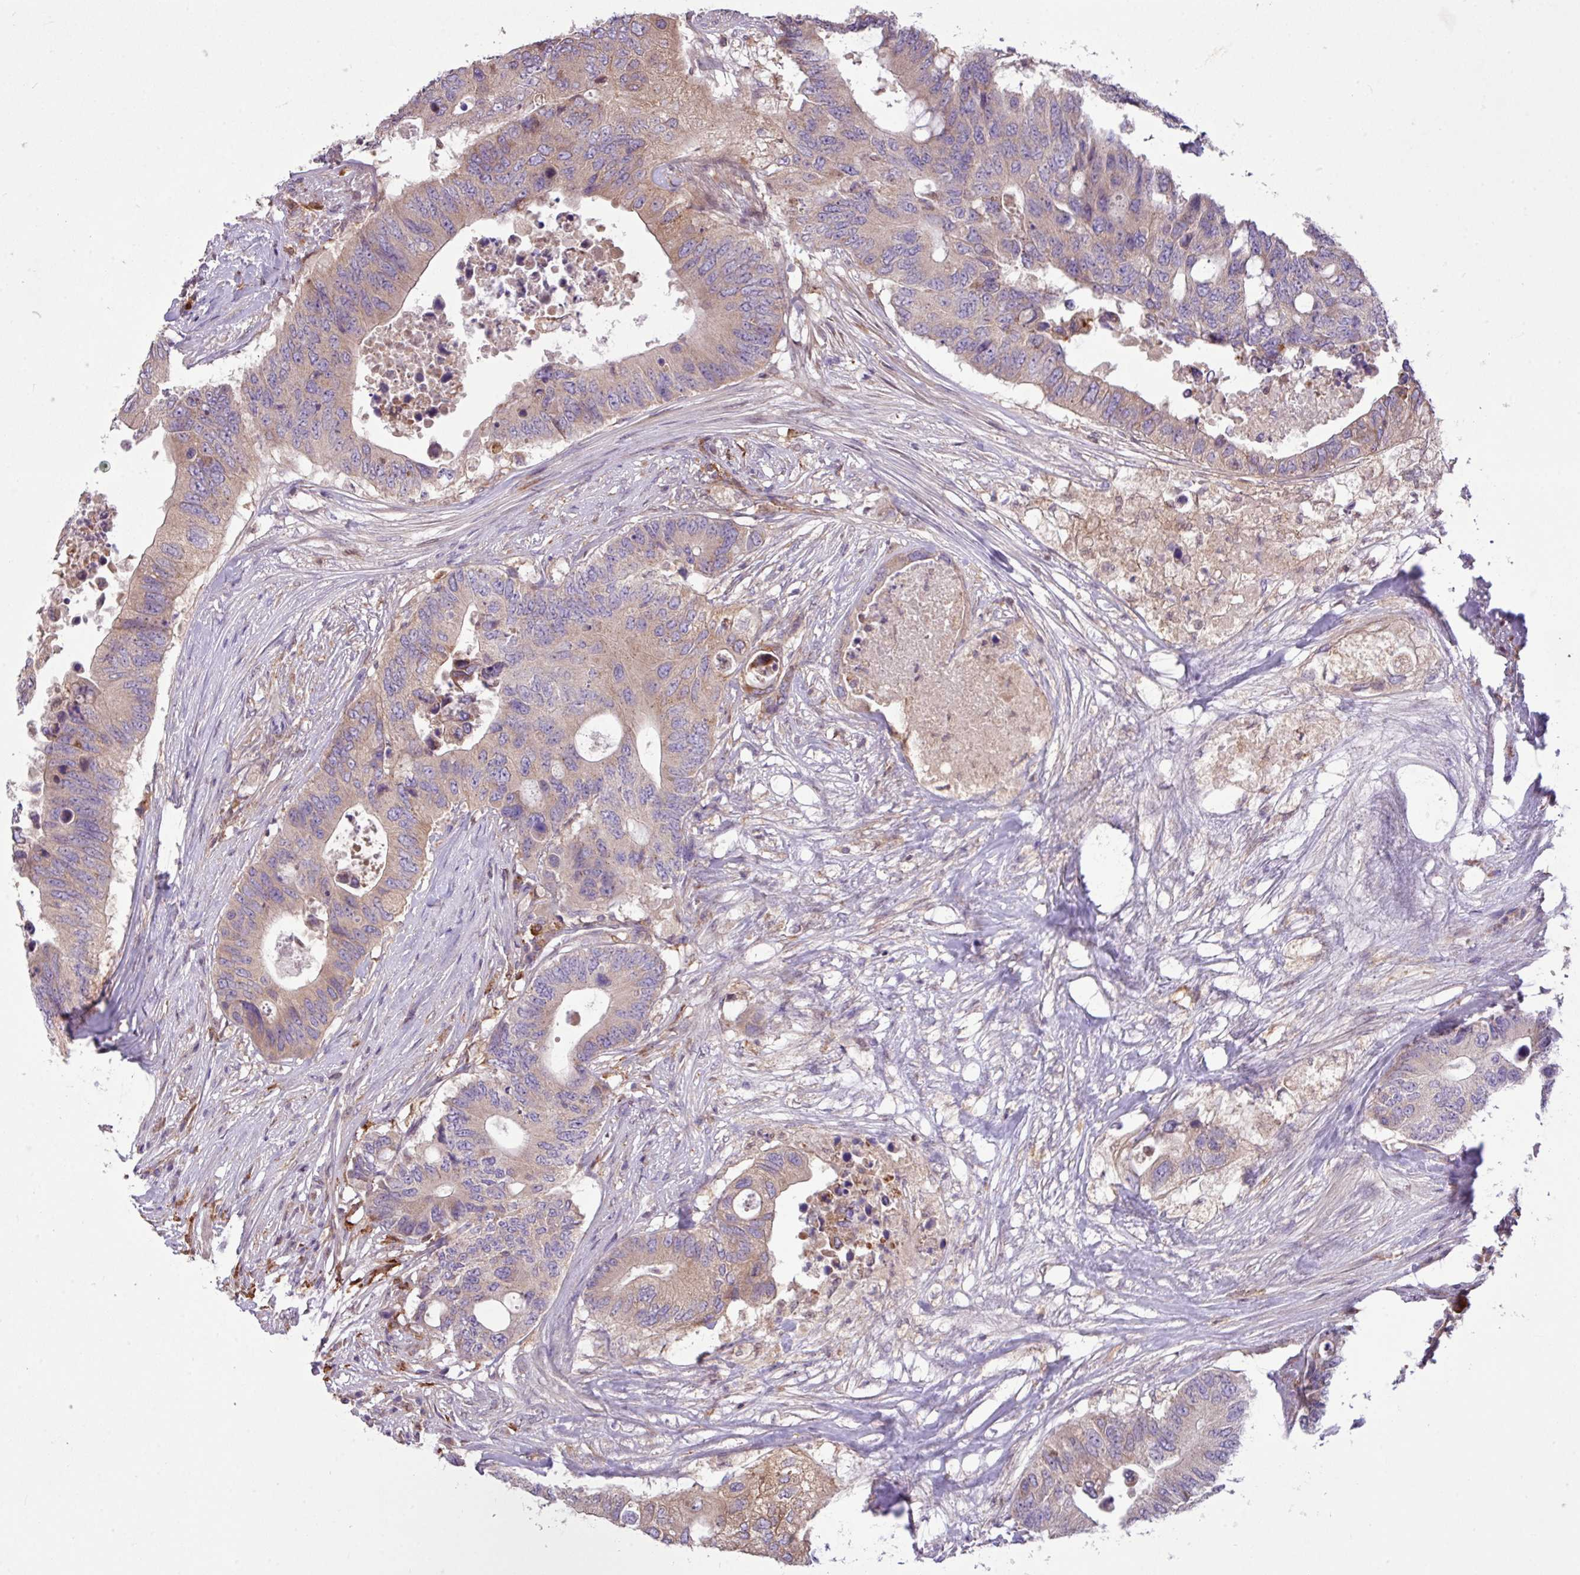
{"staining": {"intensity": "weak", "quantity": "<25%", "location": "cytoplasmic/membranous"}, "tissue": "colorectal cancer", "cell_type": "Tumor cells", "image_type": "cancer", "snomed": [{"axis": "morphology", "description": "Adenocarcinoma, NOS"}, {"axis": "topography", "description": "Colon"}], "caption": "Colorectal cancer was stained to show a protein in brown. There is no significant positivity in tumor cells.", "gene": "ARHGEF25", "patient": {"sex": "male", "age": 71}}